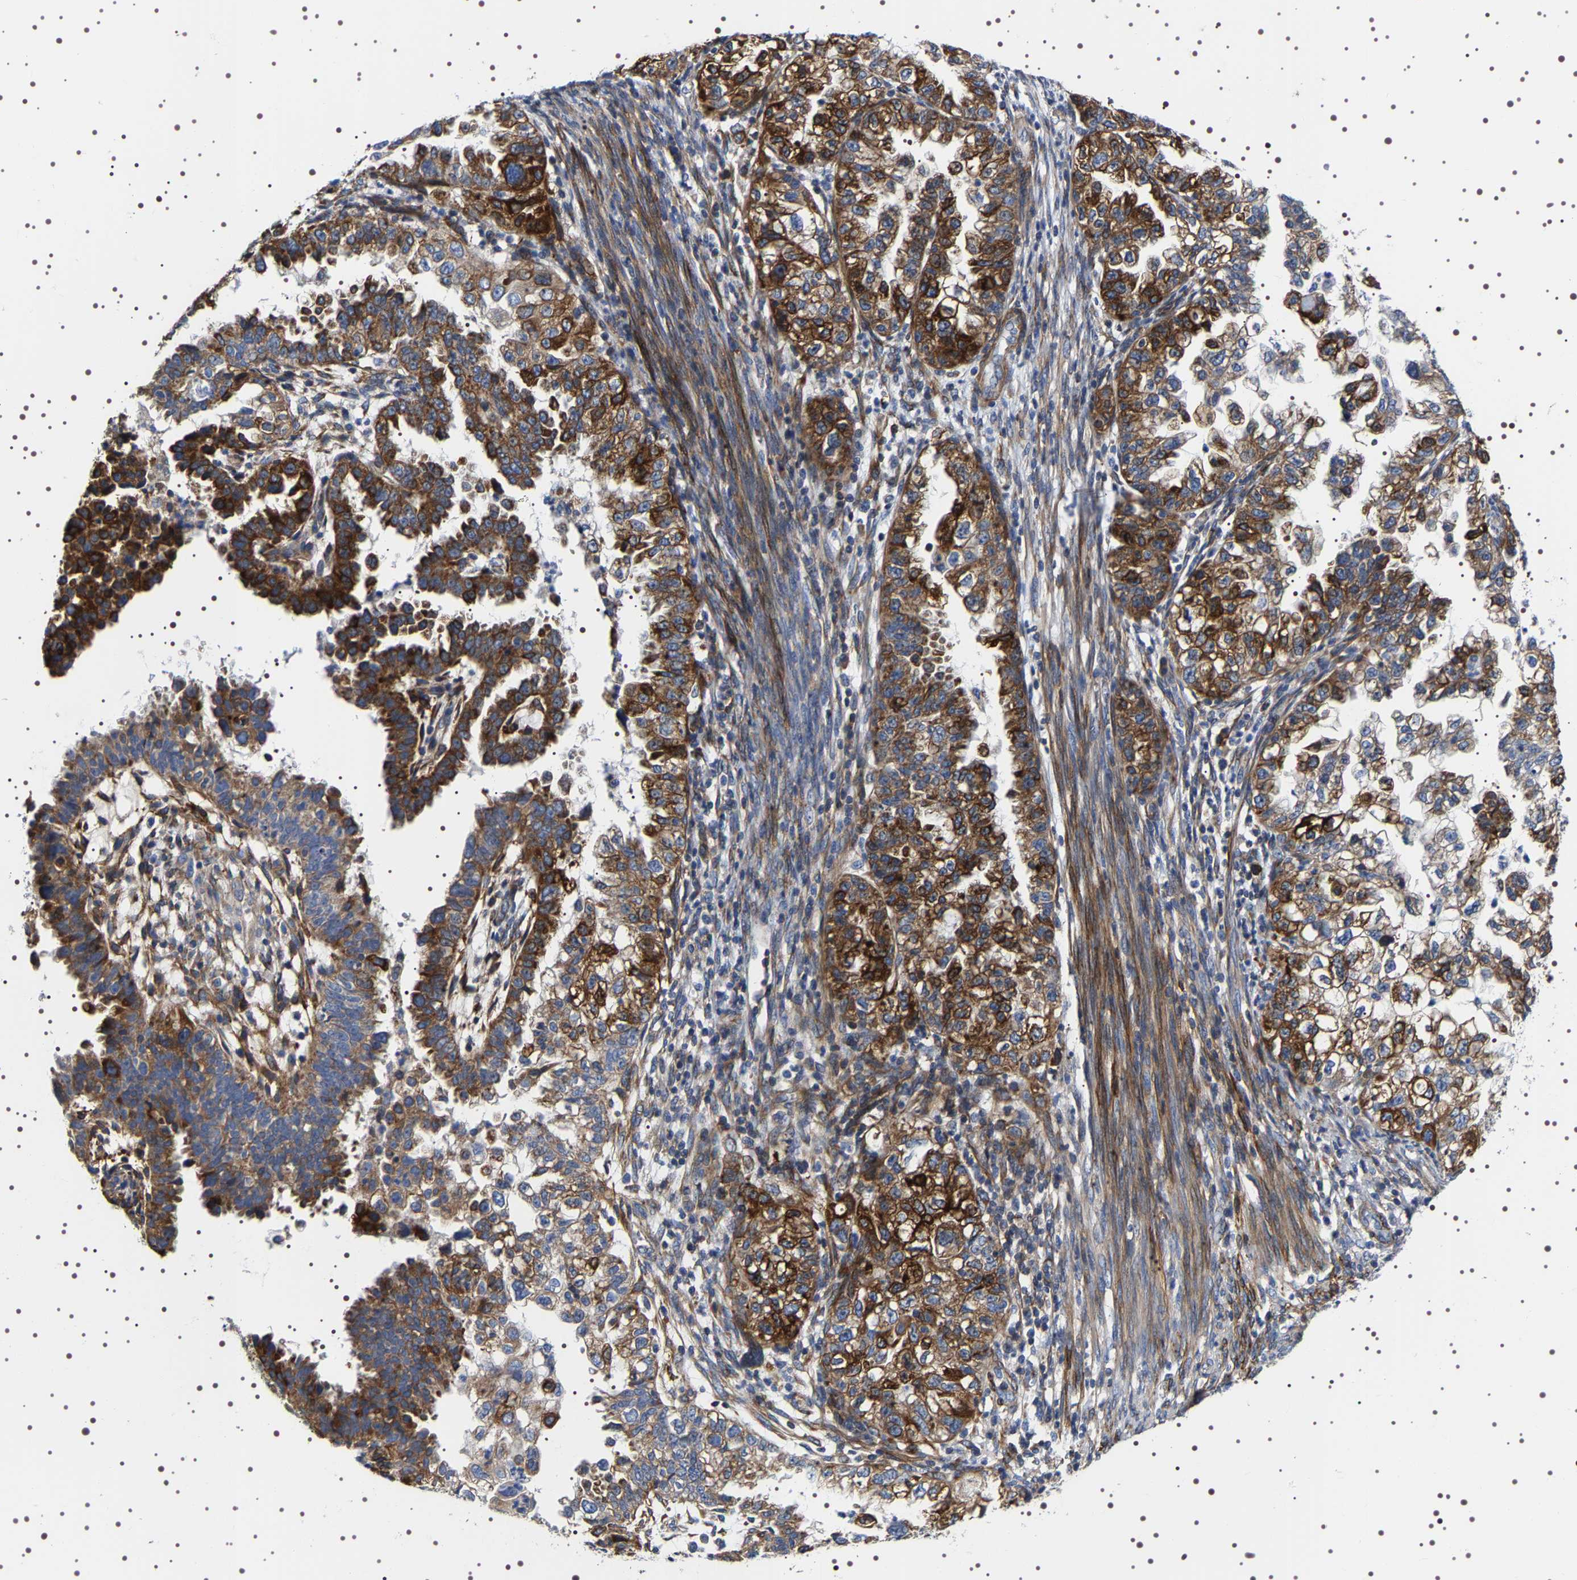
{"staining": {"intensity": "strong", "quantity": ">75%", "location": "cytoplasmic/membranous"}, "tissue": "endometrial cancer", "cell_type": "Tumor cells", "image_type": "cancer", "snomed": [{"axis": "morphology", "description": "Adenocarcinoma, NOS"}, {"axis": "topography", "description": "Endometrium"}], "caption": "DAB (3,3'-diaminobenzidine) immunohistochemical staining of endometrial cancer (adenocarcinoma) demonstrates strong cytoplasmic/membranous protein expression in about >75% of tumor cells. The staining is performed using DAB brown chromogen to label protein expression. The nuclei are counter-stained blue using hematoxylin.", "gene": "SQLE", "patient": {"sex": "female", "age": 85}}